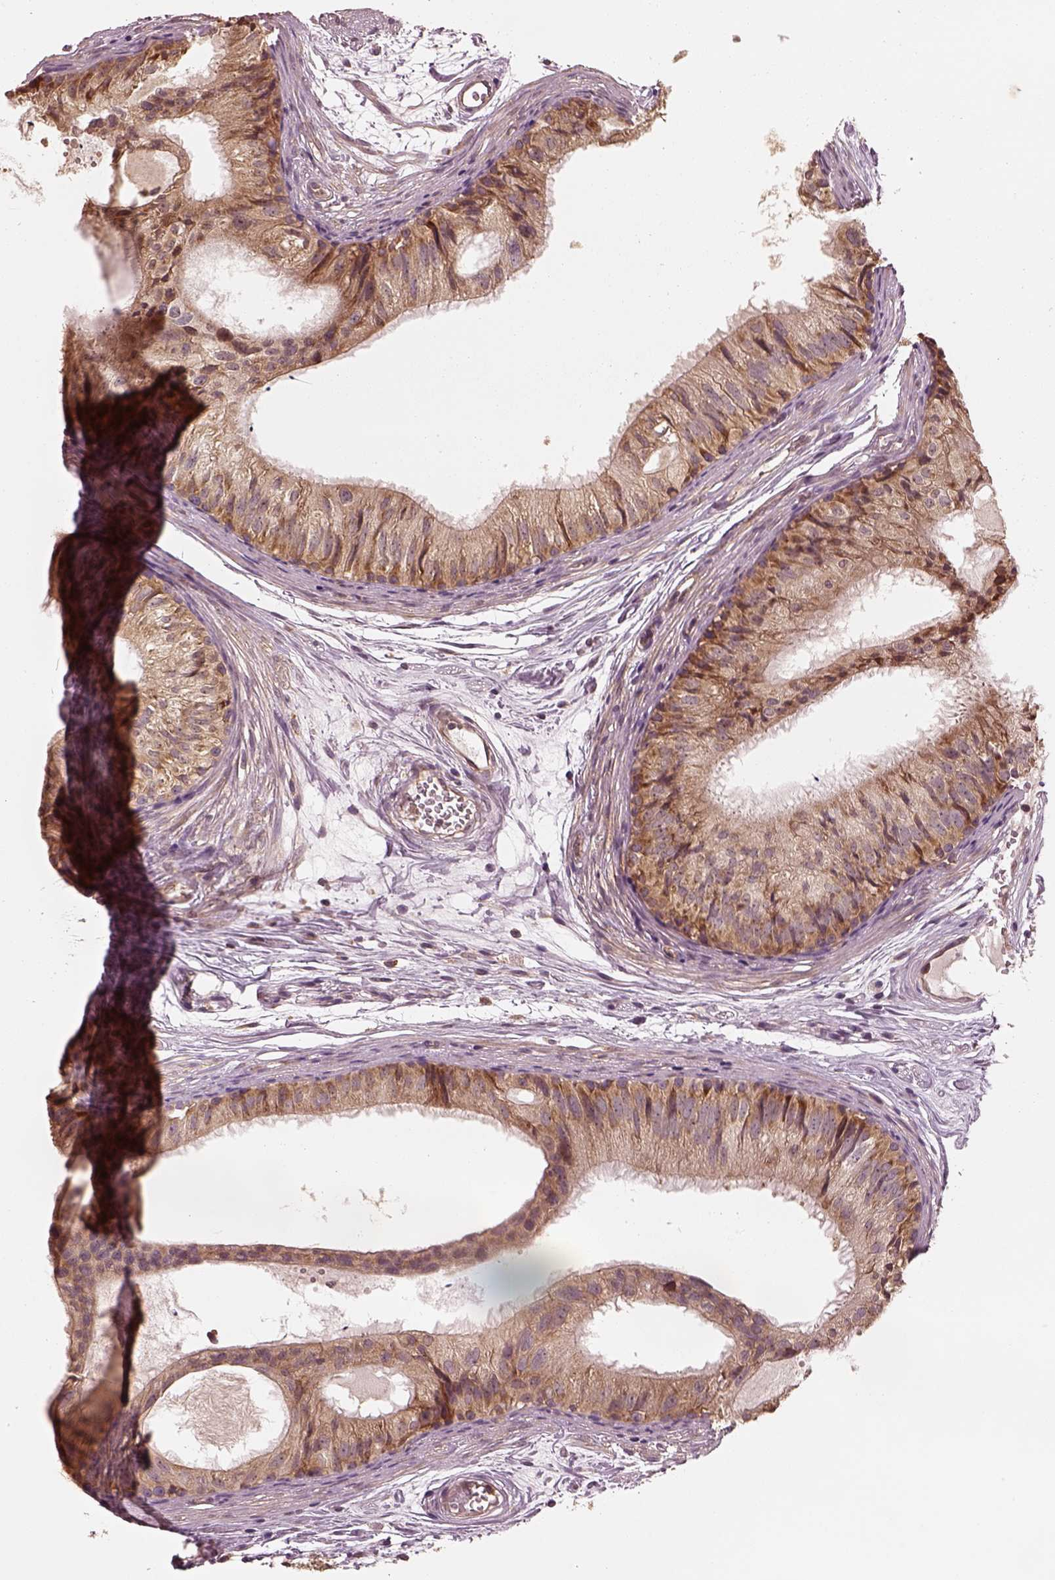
{"staining": {"intensity": "moderate", "quantity": ">75%", "location": "cytoplasmic/membranous"}, "tissue": "epididymis", "cell_type": "Glandular cells", "image_type": "normal", "snomed": [{"axis": "morphology", "description": "Normal tissue, NOS"}, {"axis": "topography", "description": "Epididymis"}], "caption": "A brown stain labels moderate cytoplasmic/membranous positivity of a protein in glandular cells of benign human epididymis. (DAB (3,3'-diaminobenzidine) = brown stain, brightfield microscopy at high magnification).", "gene": "RPS5", "patient": {"sex": "male", "age": 25}}